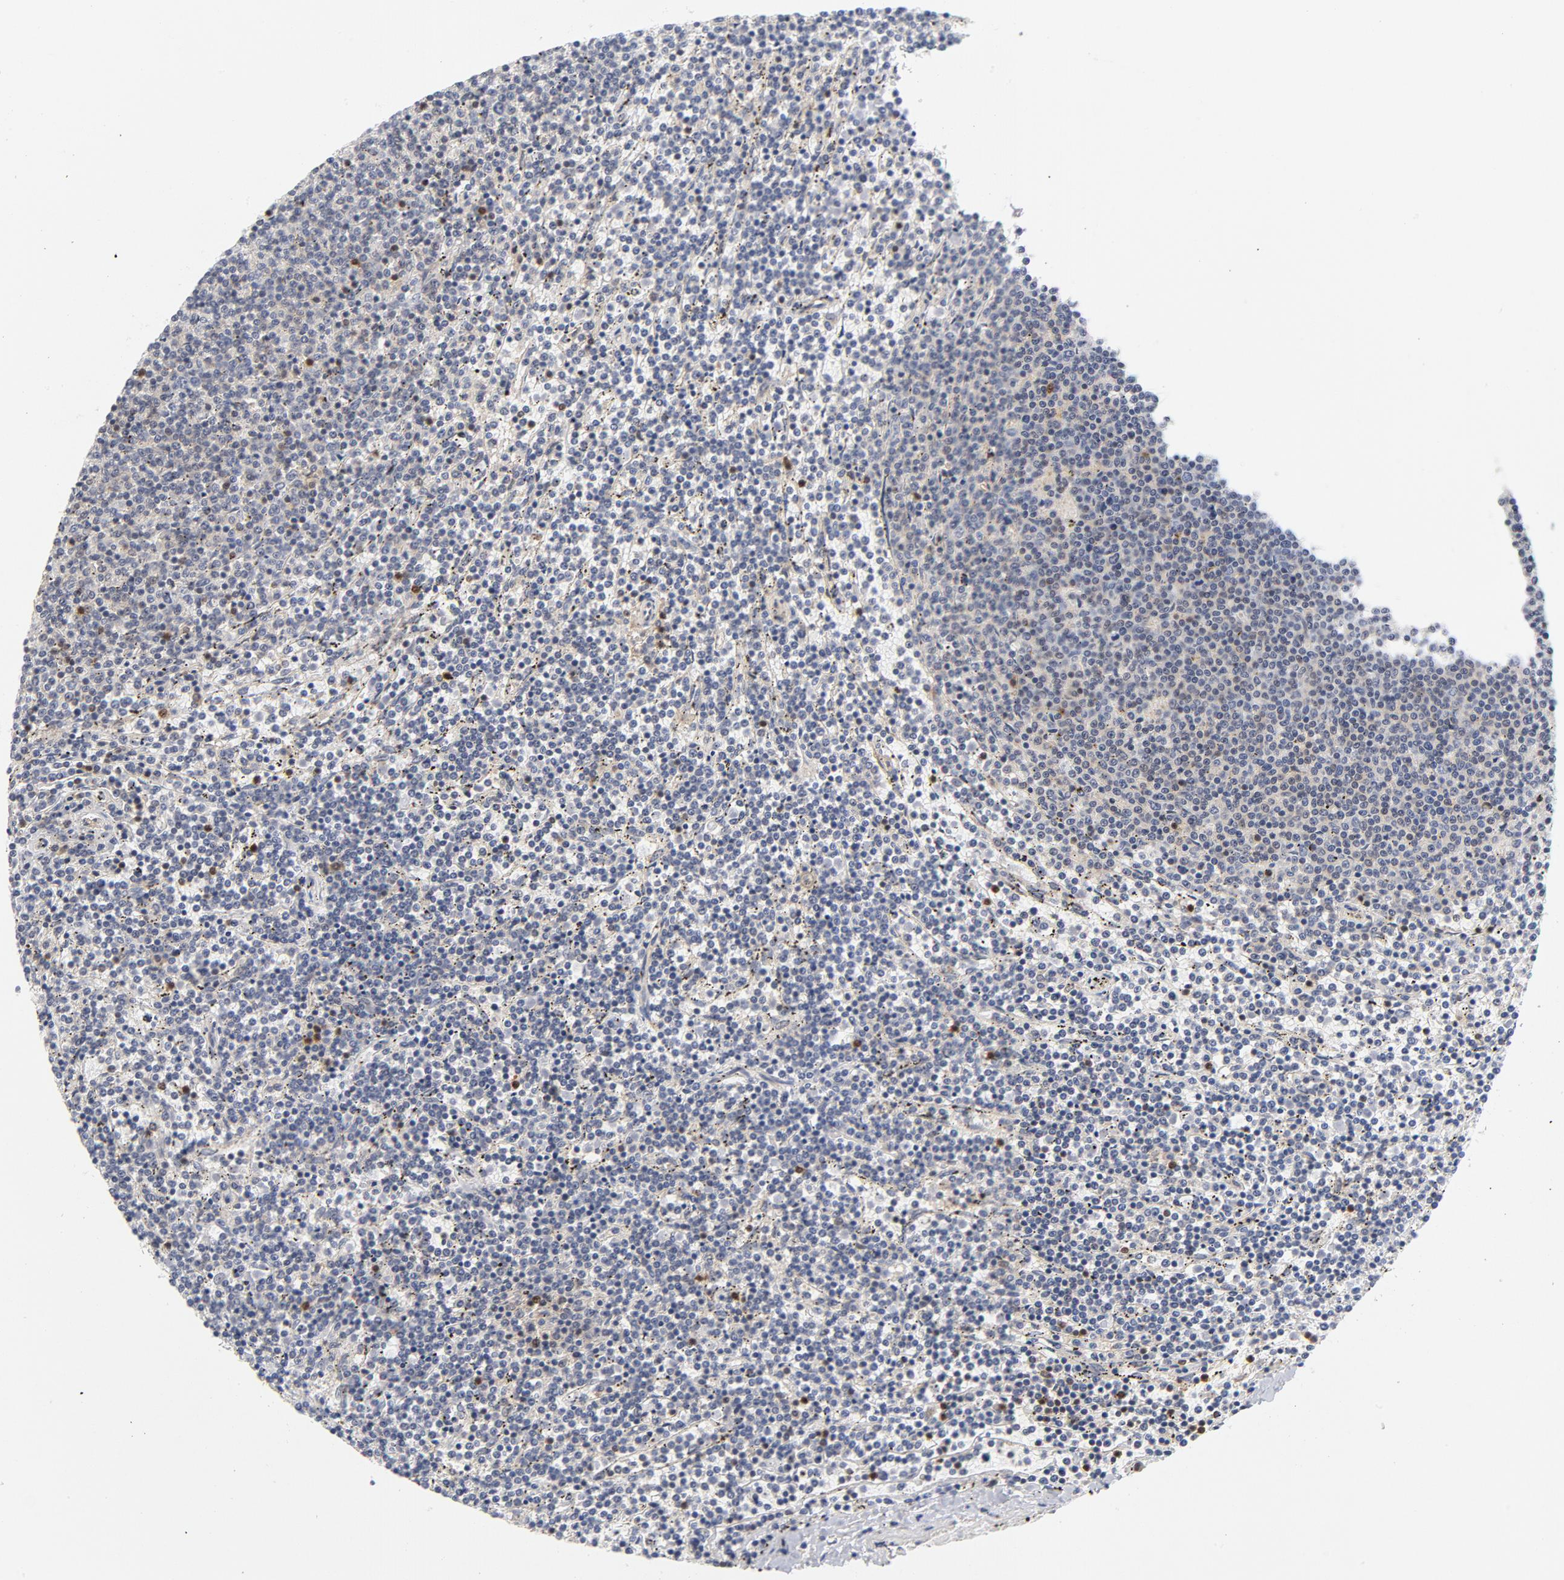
{"staining": {"intensity": "strong", "quantity": "<25%", "location": "cytoplasmic/membranous,nuclear"}, "tissue": "lymphoma", "cell_type": "Tumor cells", "image_type": "cancer", "snomed": [{"axis": "morphology", "description": "Malignant lymphoma, non-Hodgkin's type, Low grade"}, {"axis": "topography", "description": "Spleen"}], "caption": "A micrograph of human malignant lymphoma, non-Hodgkin's type (low-grade) stained for a protein exhibits strong cytoplasmic/membranous and nuclear brown staining in tumor cells.", "gene": "TRADD", "patient": {"sex": "female", "age": 50}}